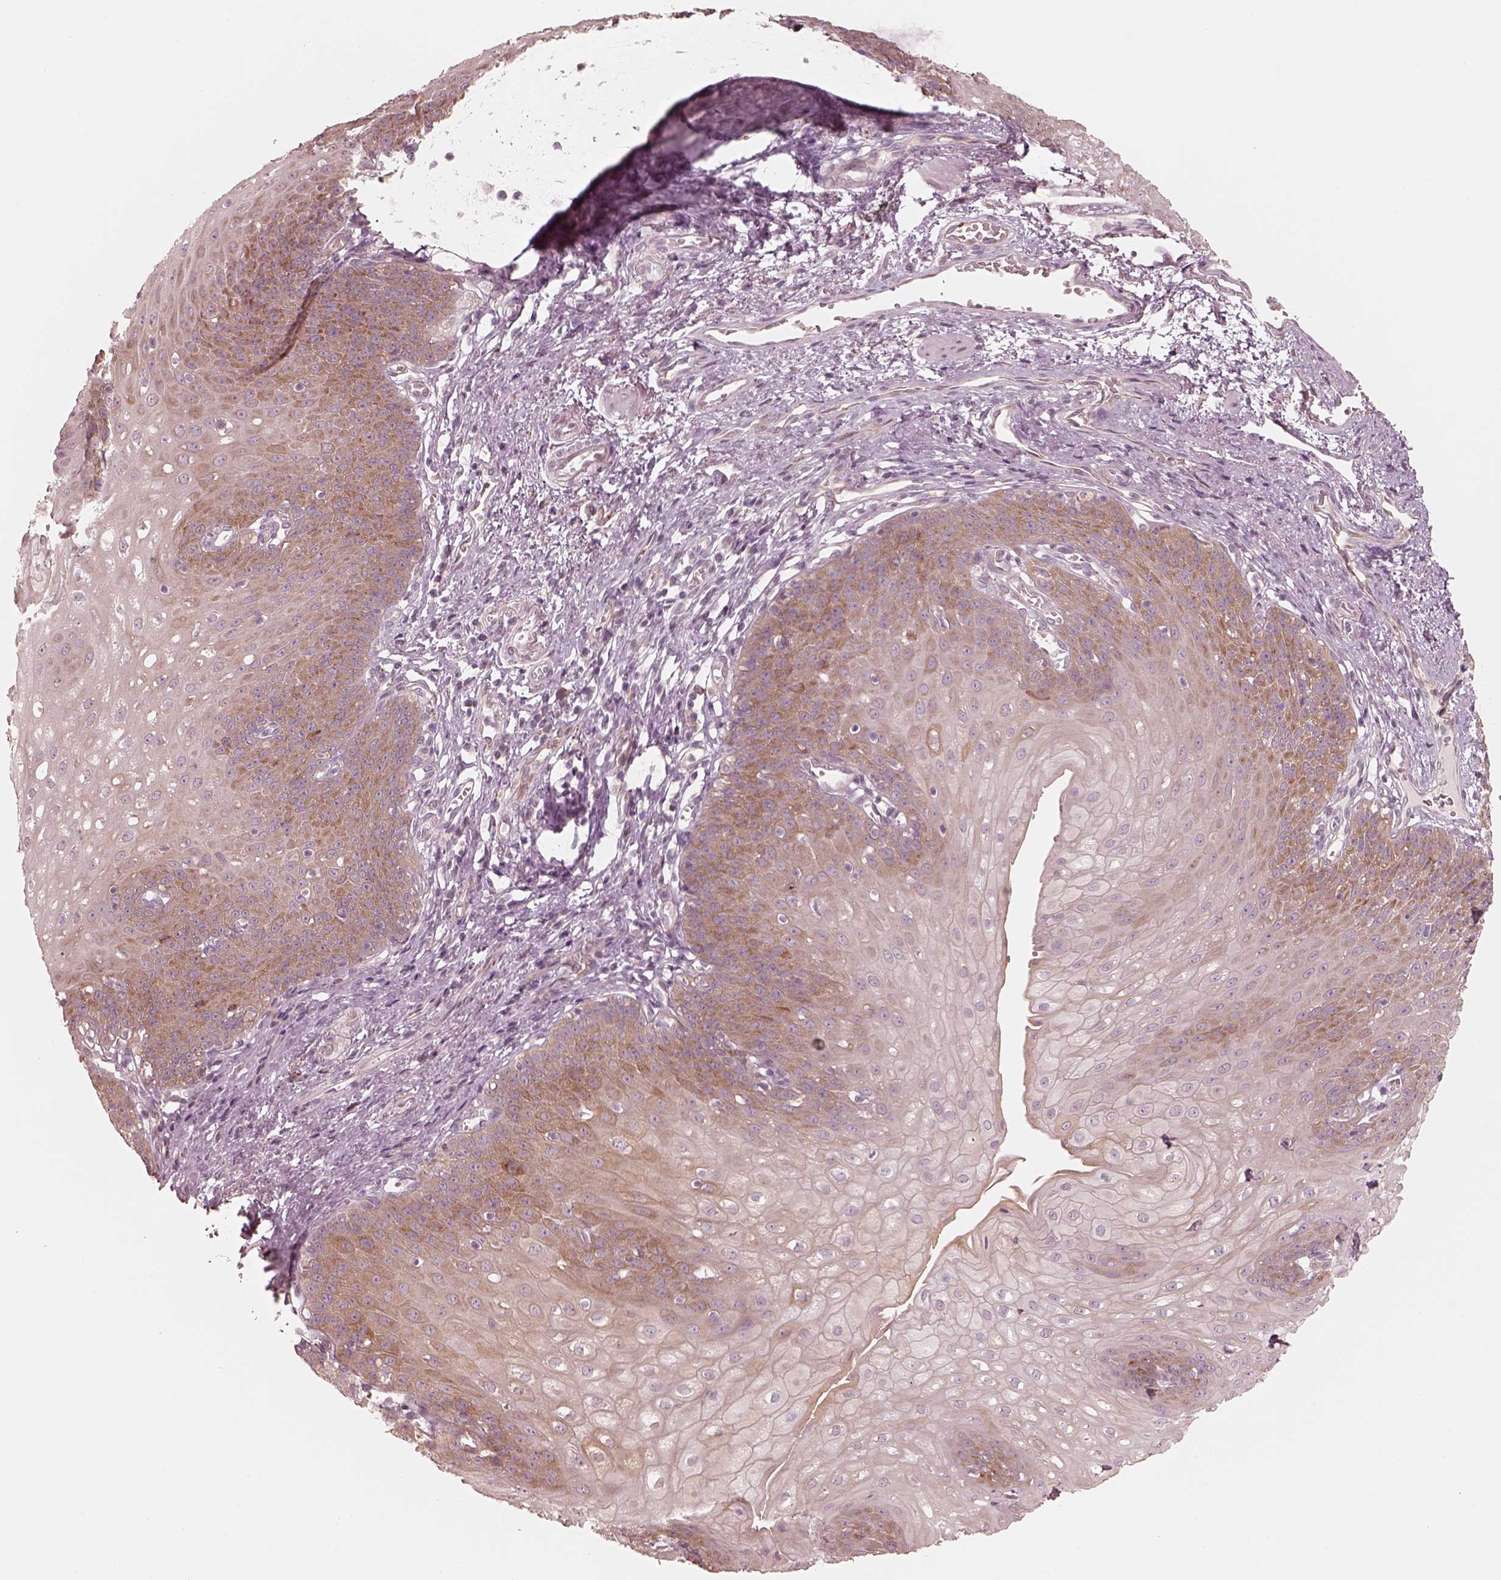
{"staining": {"intensity": "weak", "quantity": "25%-75%", "location": "cytoplasmic/membranous"}, "tissue": "esophagus", "cell_type": "Squamous epithelial cells", "image_type": "normal", "snomed": [{"axis": "morphology", "description": "Normal tissue, NOS"}, {"axis": "topography", "description": "Esophagus"}], "caption": "Immunohistochemistry (DAB) staining of benign human esophagus reveals weak cytoplasmic/membranous protein expression in approximately 25%-75% of squamous epithelial cells.", "gene": "RAB3C", "patient": {"sex": "male", "age": 71}}